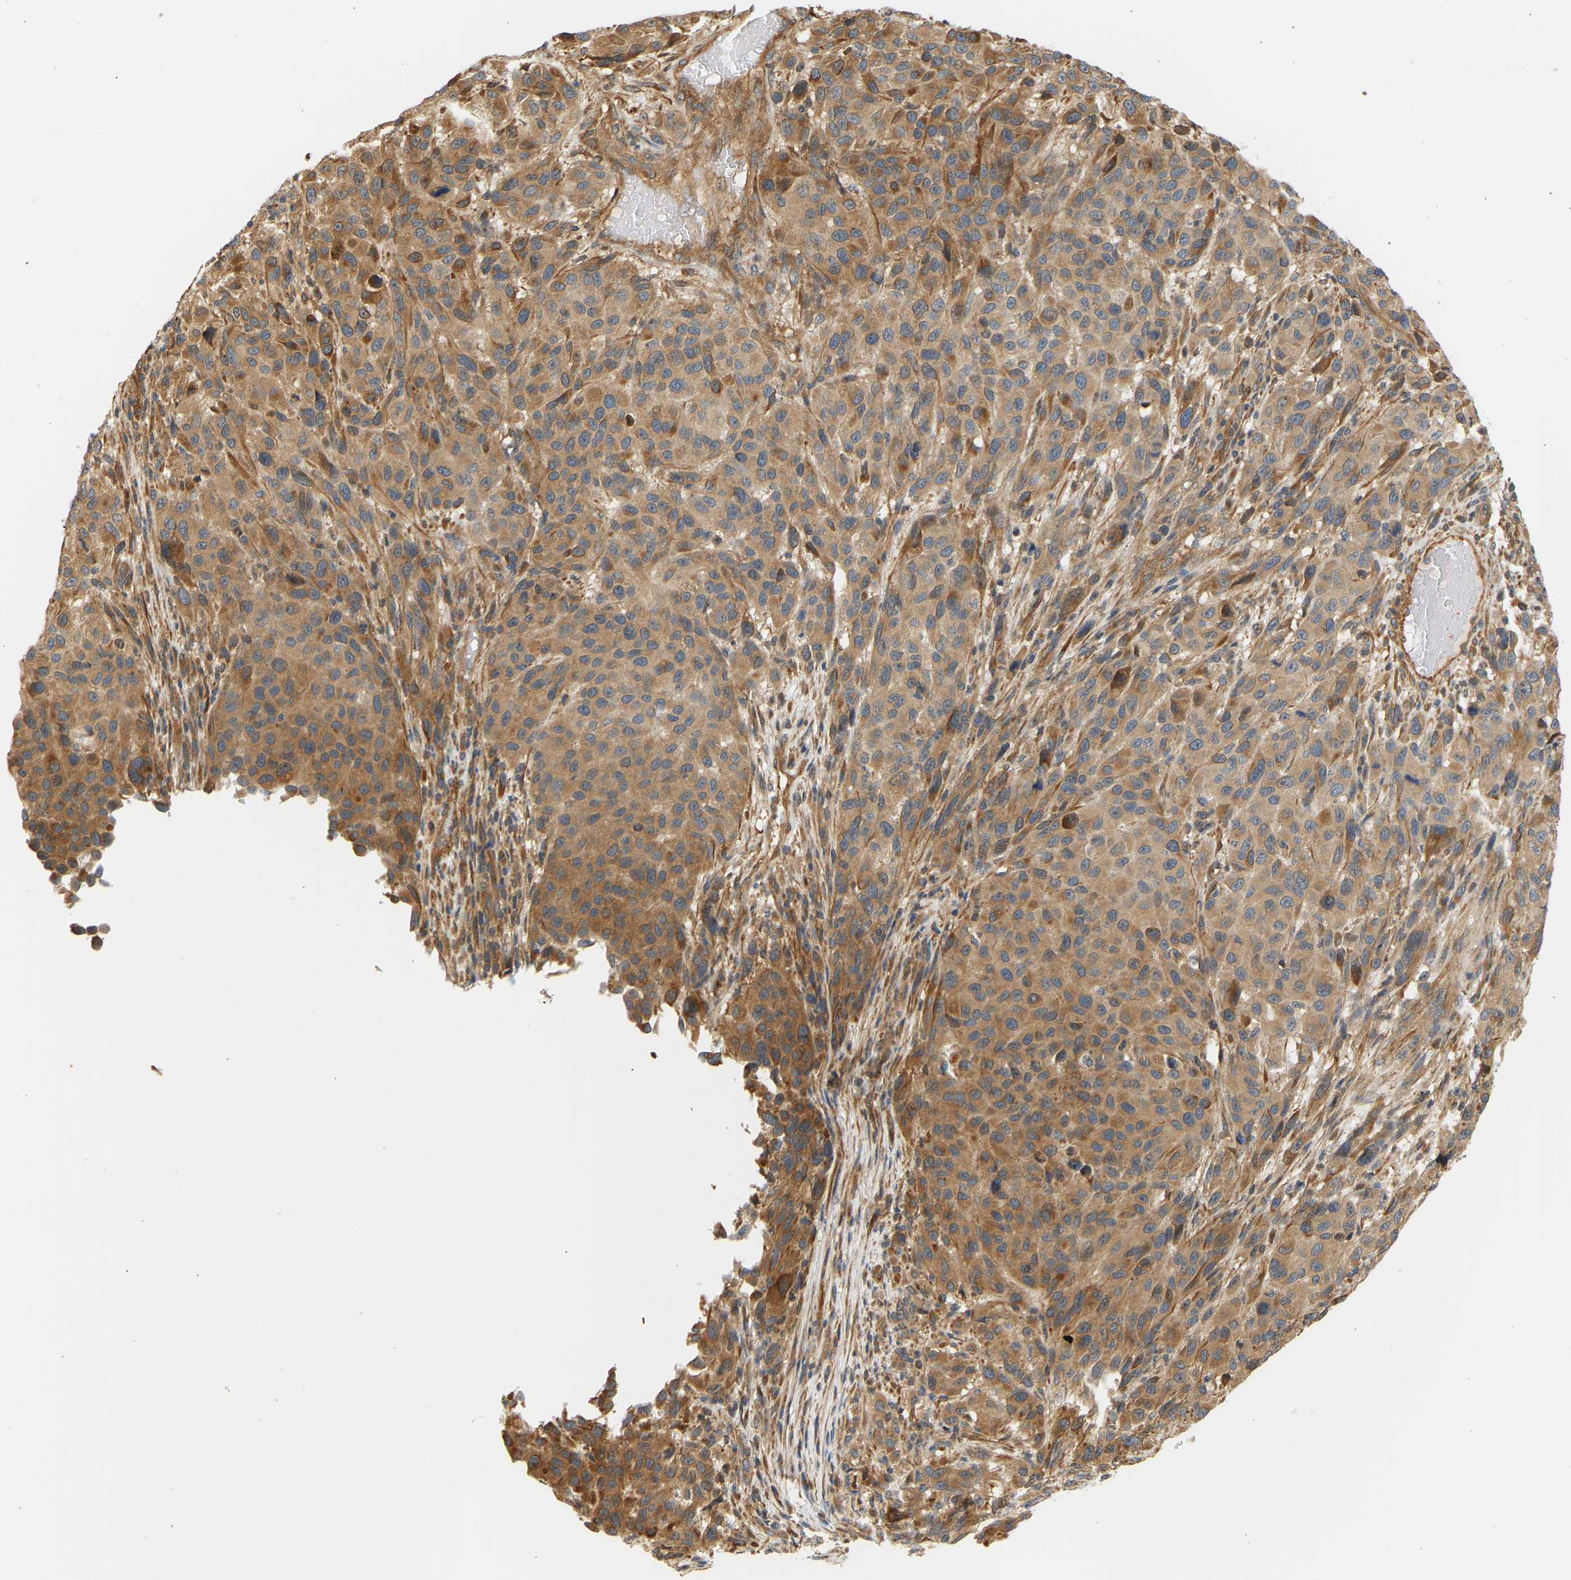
{"staining": {"intensity": "moderate", "quantity": ">75%", "location": "cytoplasmic/membranous"}, "tissue": "melanoma", "cell_type": "Tumor cells", "image_type": "cancer", "snomed": [{"axis": "morphology", "description": "Malignant melanoma, Metastatic site"}, {"axis": "topography", "description": "Lymph node"}], "caption": "The image demonstrates immunohistochemical staining of malignant melanoma (metastatic site). There is moderate cytoplasmic/membranous expression is identified in approximately >75% of tumor cells.", "gene": "CEP57", "patient": {"sex": "male", "age": 61}}